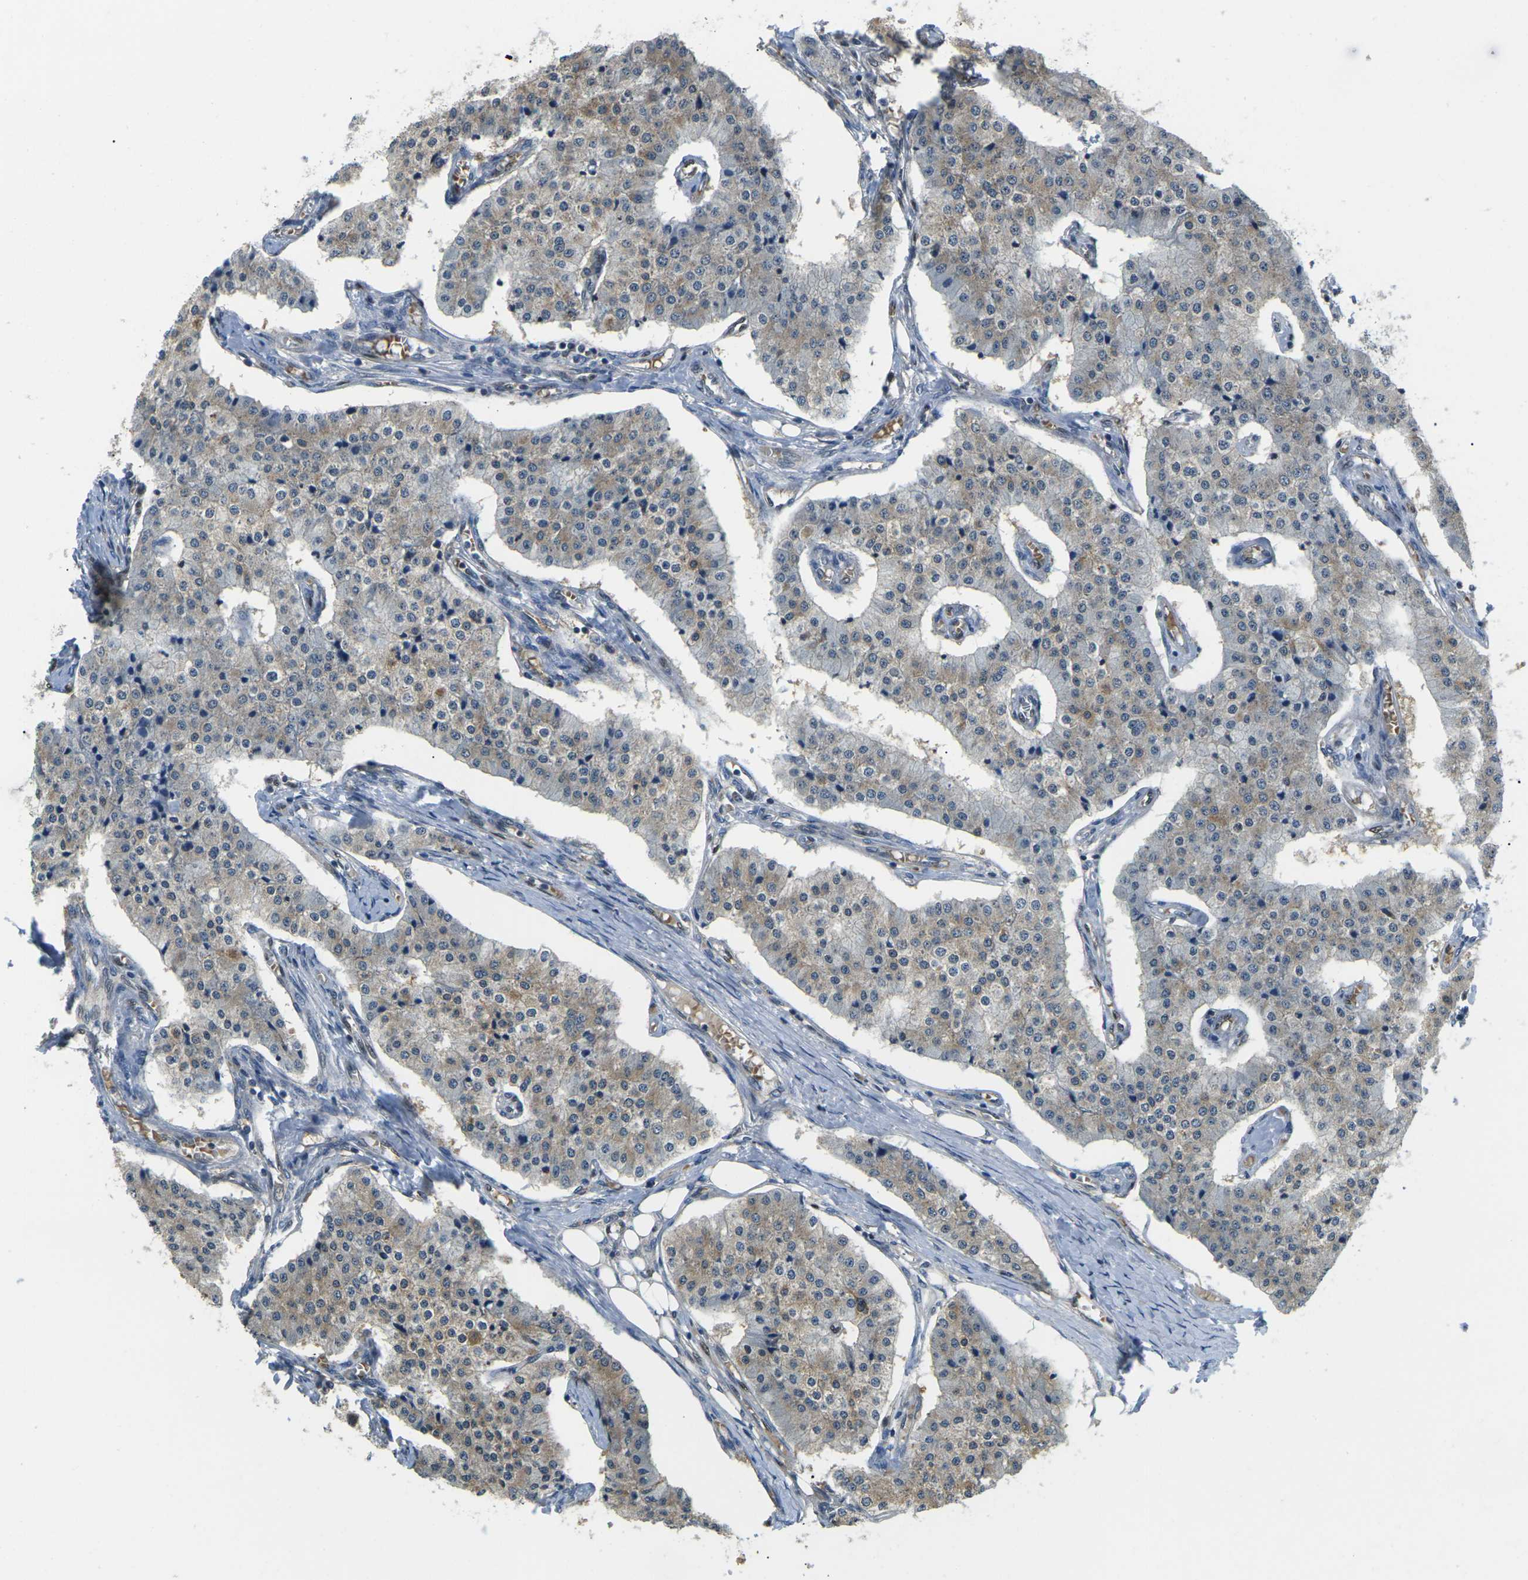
{"staining": {"intensity": "weak", "quantity": "25%-75%", "location": "cytoplasmic/membranous"}, "tissue": "carcinoid", "cell_type": "Tumor cells", "image_type": "cancer", "snomed": [{"axis": "morphology", "description": "Carcinoid, malignant, NOS"}, {"axis": "topography", "description": "Colon"}], "caption": "Immunohistochemical staining of human carcinoid displays low levels of weak cytoplasmic/membranous protein expression in about 25%-75% of tumor cells. The staining was performed using DAB to visualize the protein expression in brown, while the nuclei were stained in blue with hematoxylin (Magnification: 20x).", "gene": "ERBB4", "patient": {"sex": "female", "age": 52}}